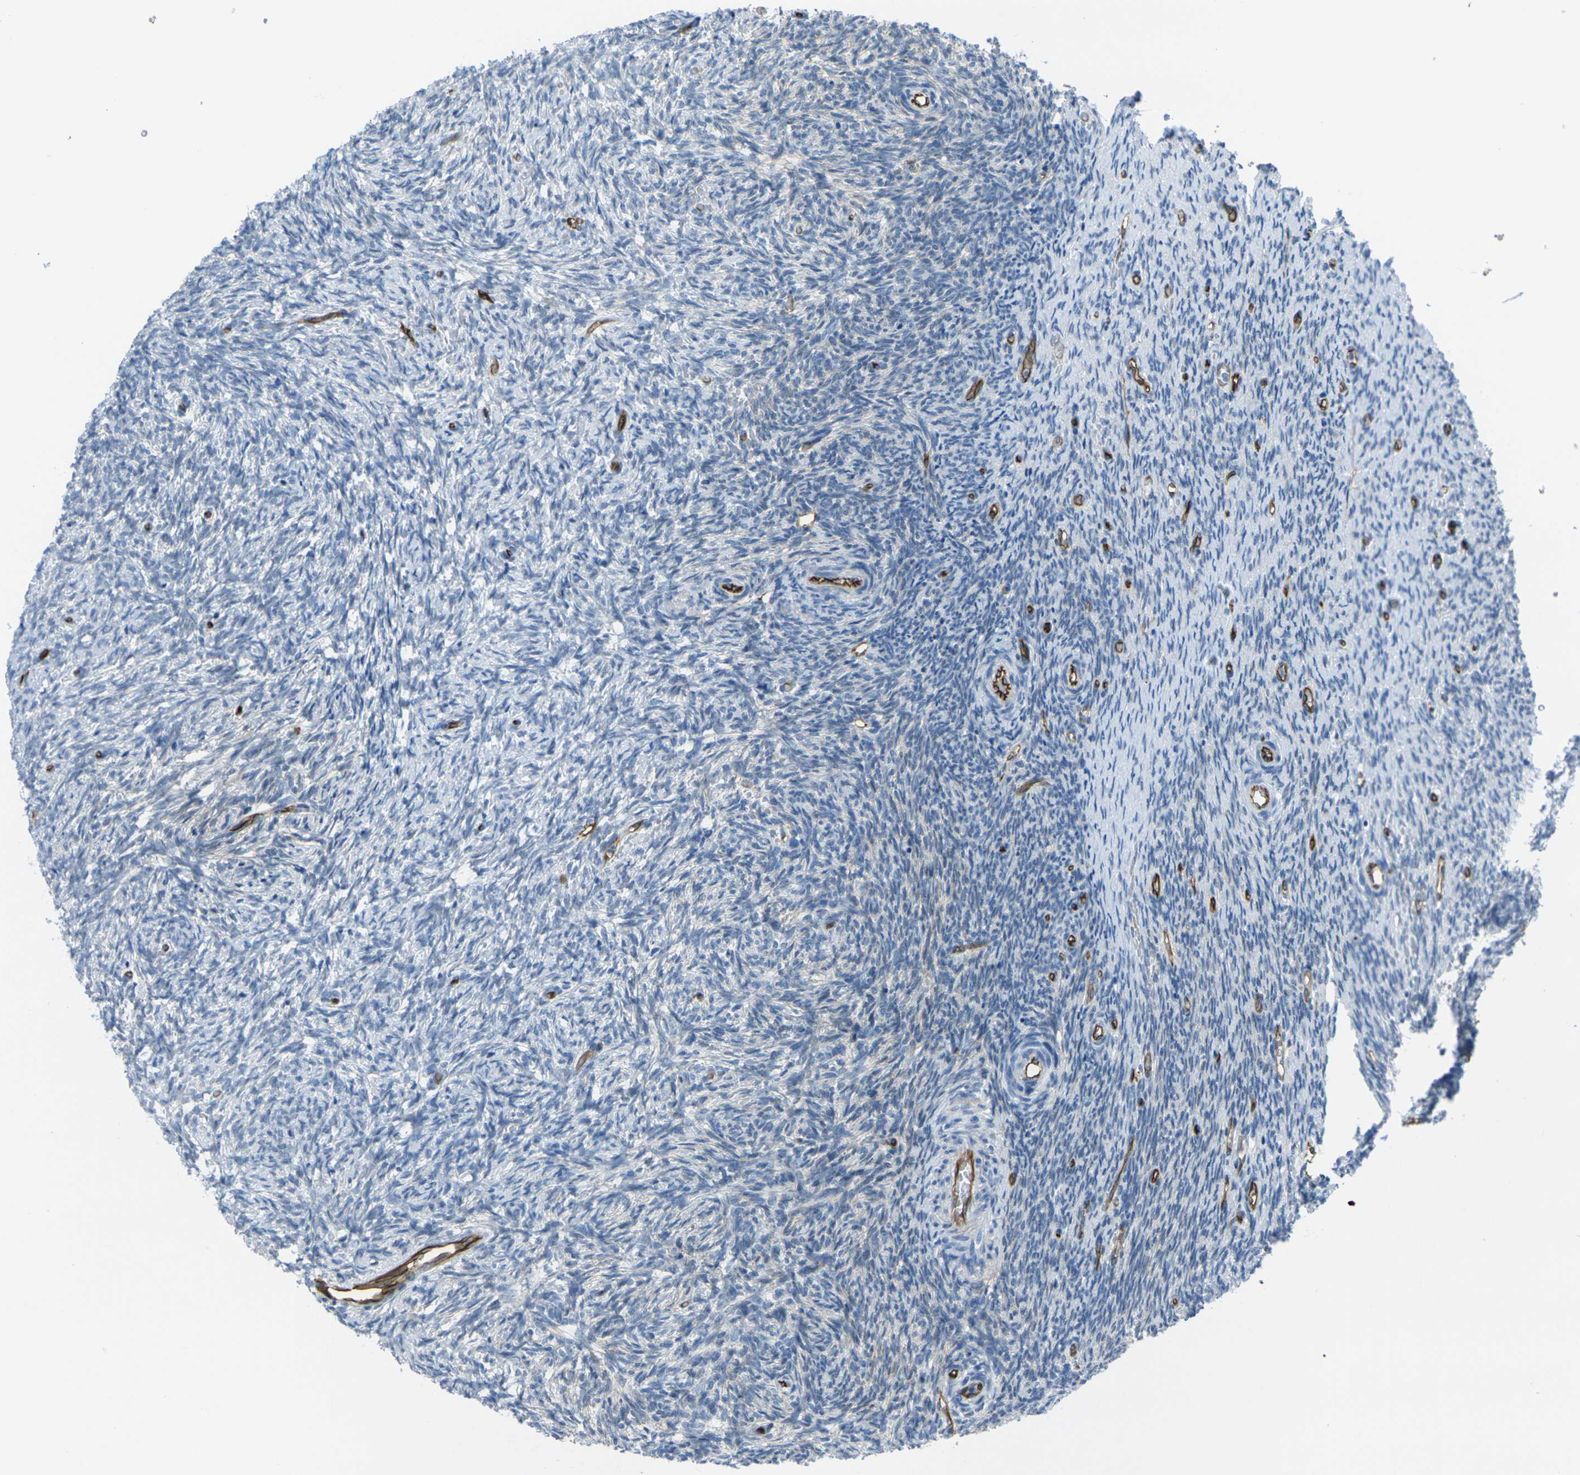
{"staining": {"intensity": "negative", "quantity": "none", "location": "none"}, "tissue": "ovary", "cell_type": "Ovarian stroma cells", "image_type": "normal", "snomed": [{"axis": "morphology", "description": "Normal tissue, NOS"}, {"axis": "topography", "description": "Ovary"}], "caption": "Immunohistochemistry image of unremarkable ovary: human ovary stained with DAB exhibits no significant protein staining in ovarian stroma cells.", "gene": "HSPA12B", "patient": {"sex": "female", "age": 41}}